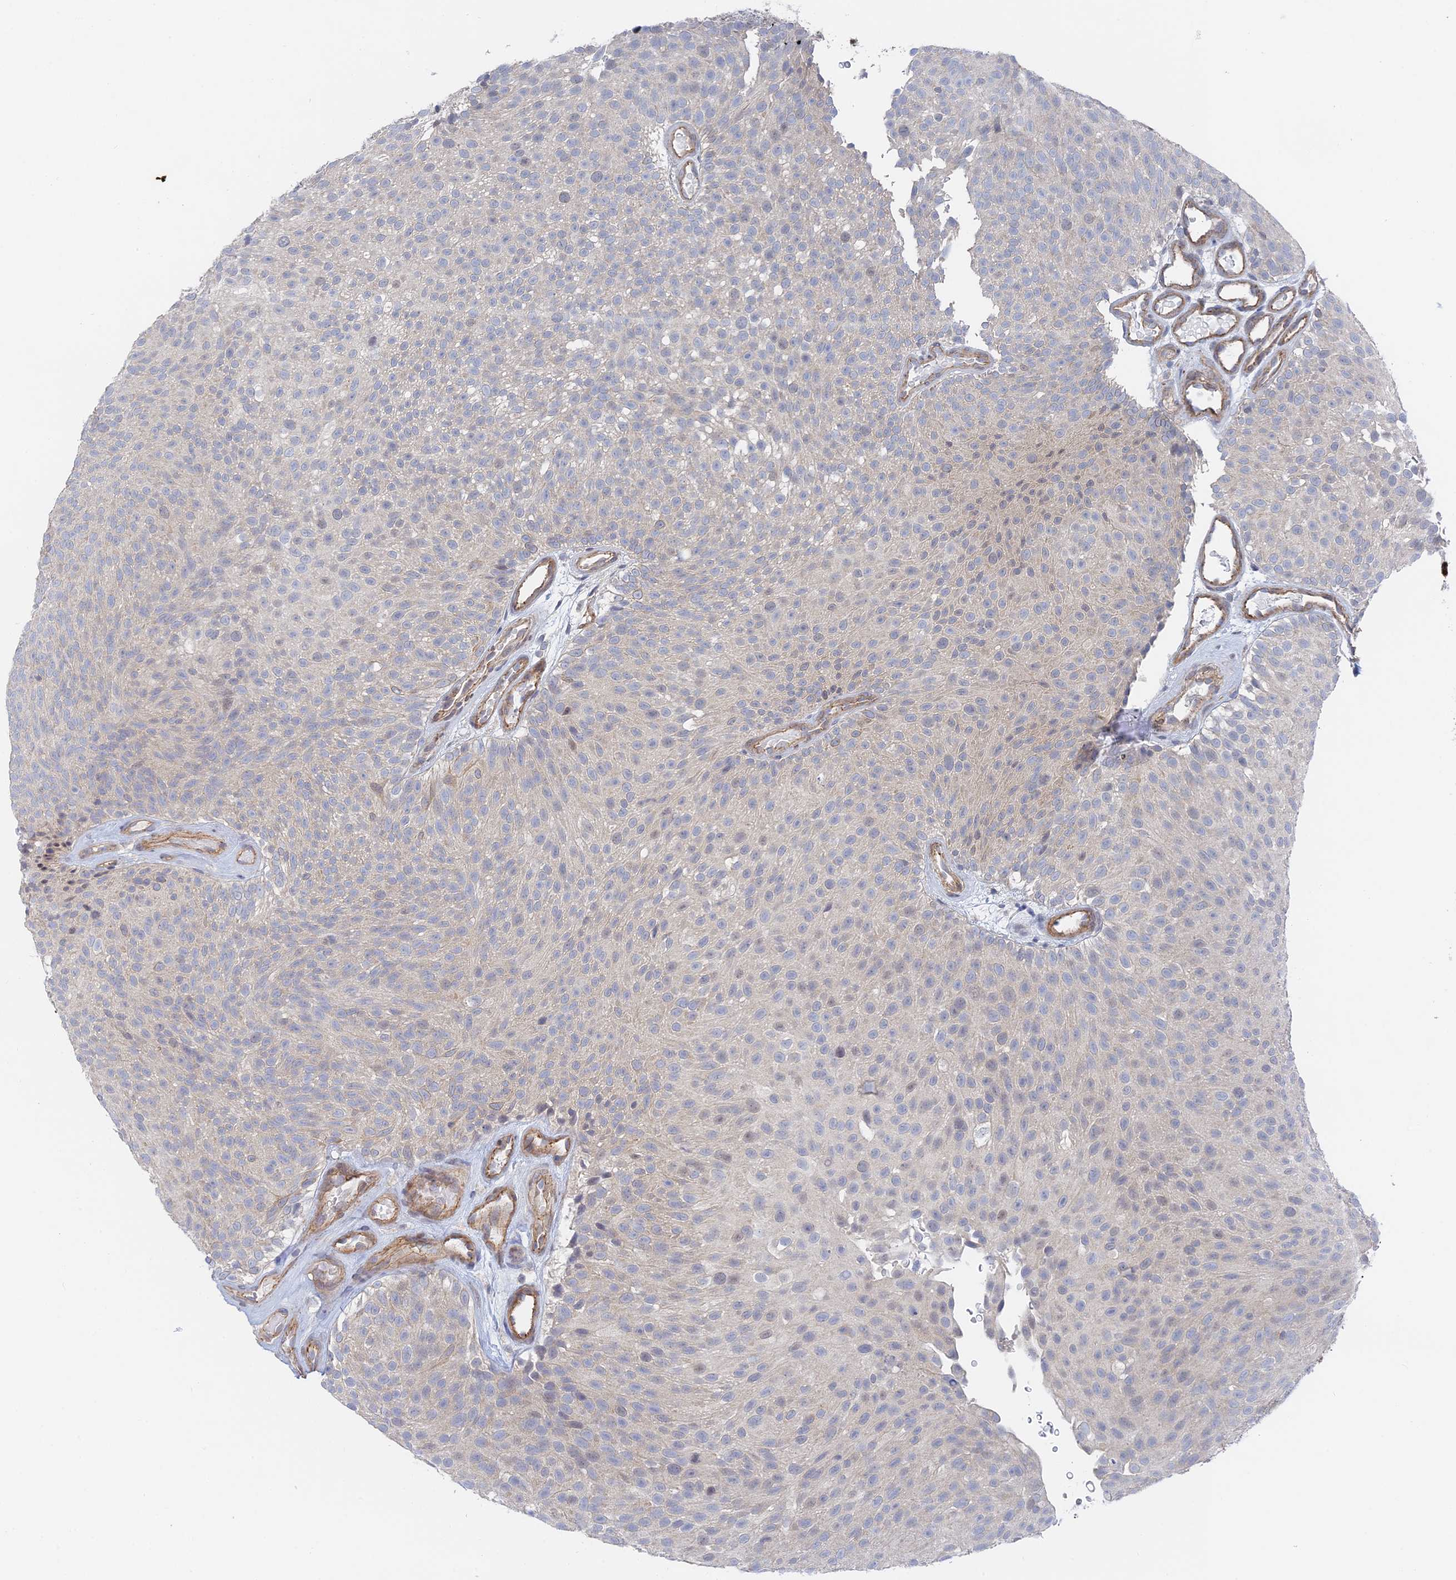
{"staining": {"intensity": "weak", "quantity": "<25%", "location": "nuclear"}, "tissue": "urothelial cancer", "cell_type": "Tumor cells", "image_type": "cancer", "snomed": [{"axis": "morphology", "description": "Urothelial carcinoma, Low grade"}, {"axis": "topography", "description": "Urinary bladder"}], "caption": "There is no significant staining in tumor cells of urothelial cancer.", "gene": "CFAP92", "patient": {"sex": "male", "age": 78}}